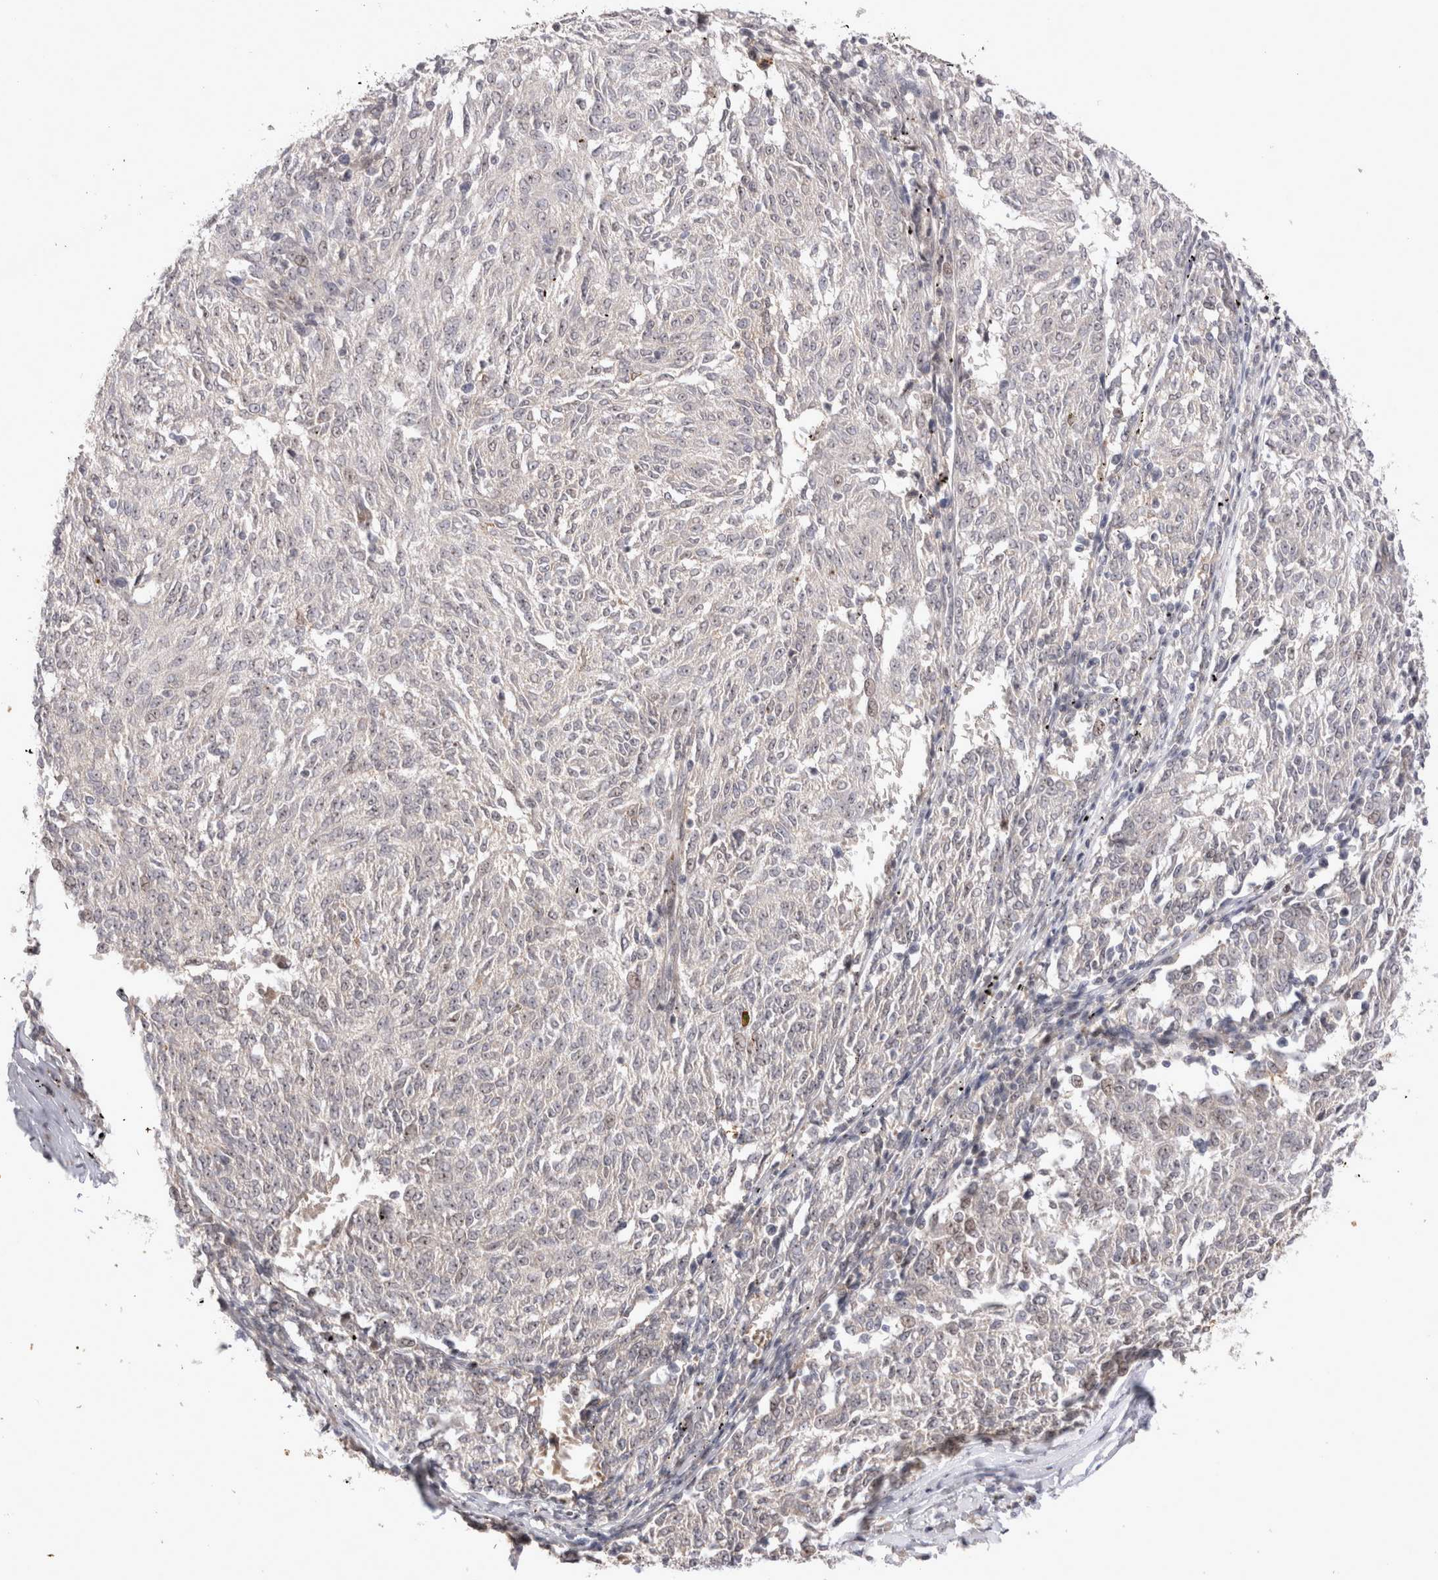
{"staining": {"intensity": "weak", "quantity": "<25%", "location": "cytoplasmic/membranous"}, "tissue": "melanoma", "cell_type": "Tumor cells", "image_type": "cancer", "snomed": [{"axis": "morphology", "description": "Malignant melanoma, NOS"}, {"axis": "topography", "description": "Skin"}], "caption": "High magnification brightfield microscopy of melanoma stained with DAB (brown) and counterstained with hematoxylin (blue): tumor cells show no significant staining.", "gene": "STK11", "patient": {"sex": "female", "age": 72}}